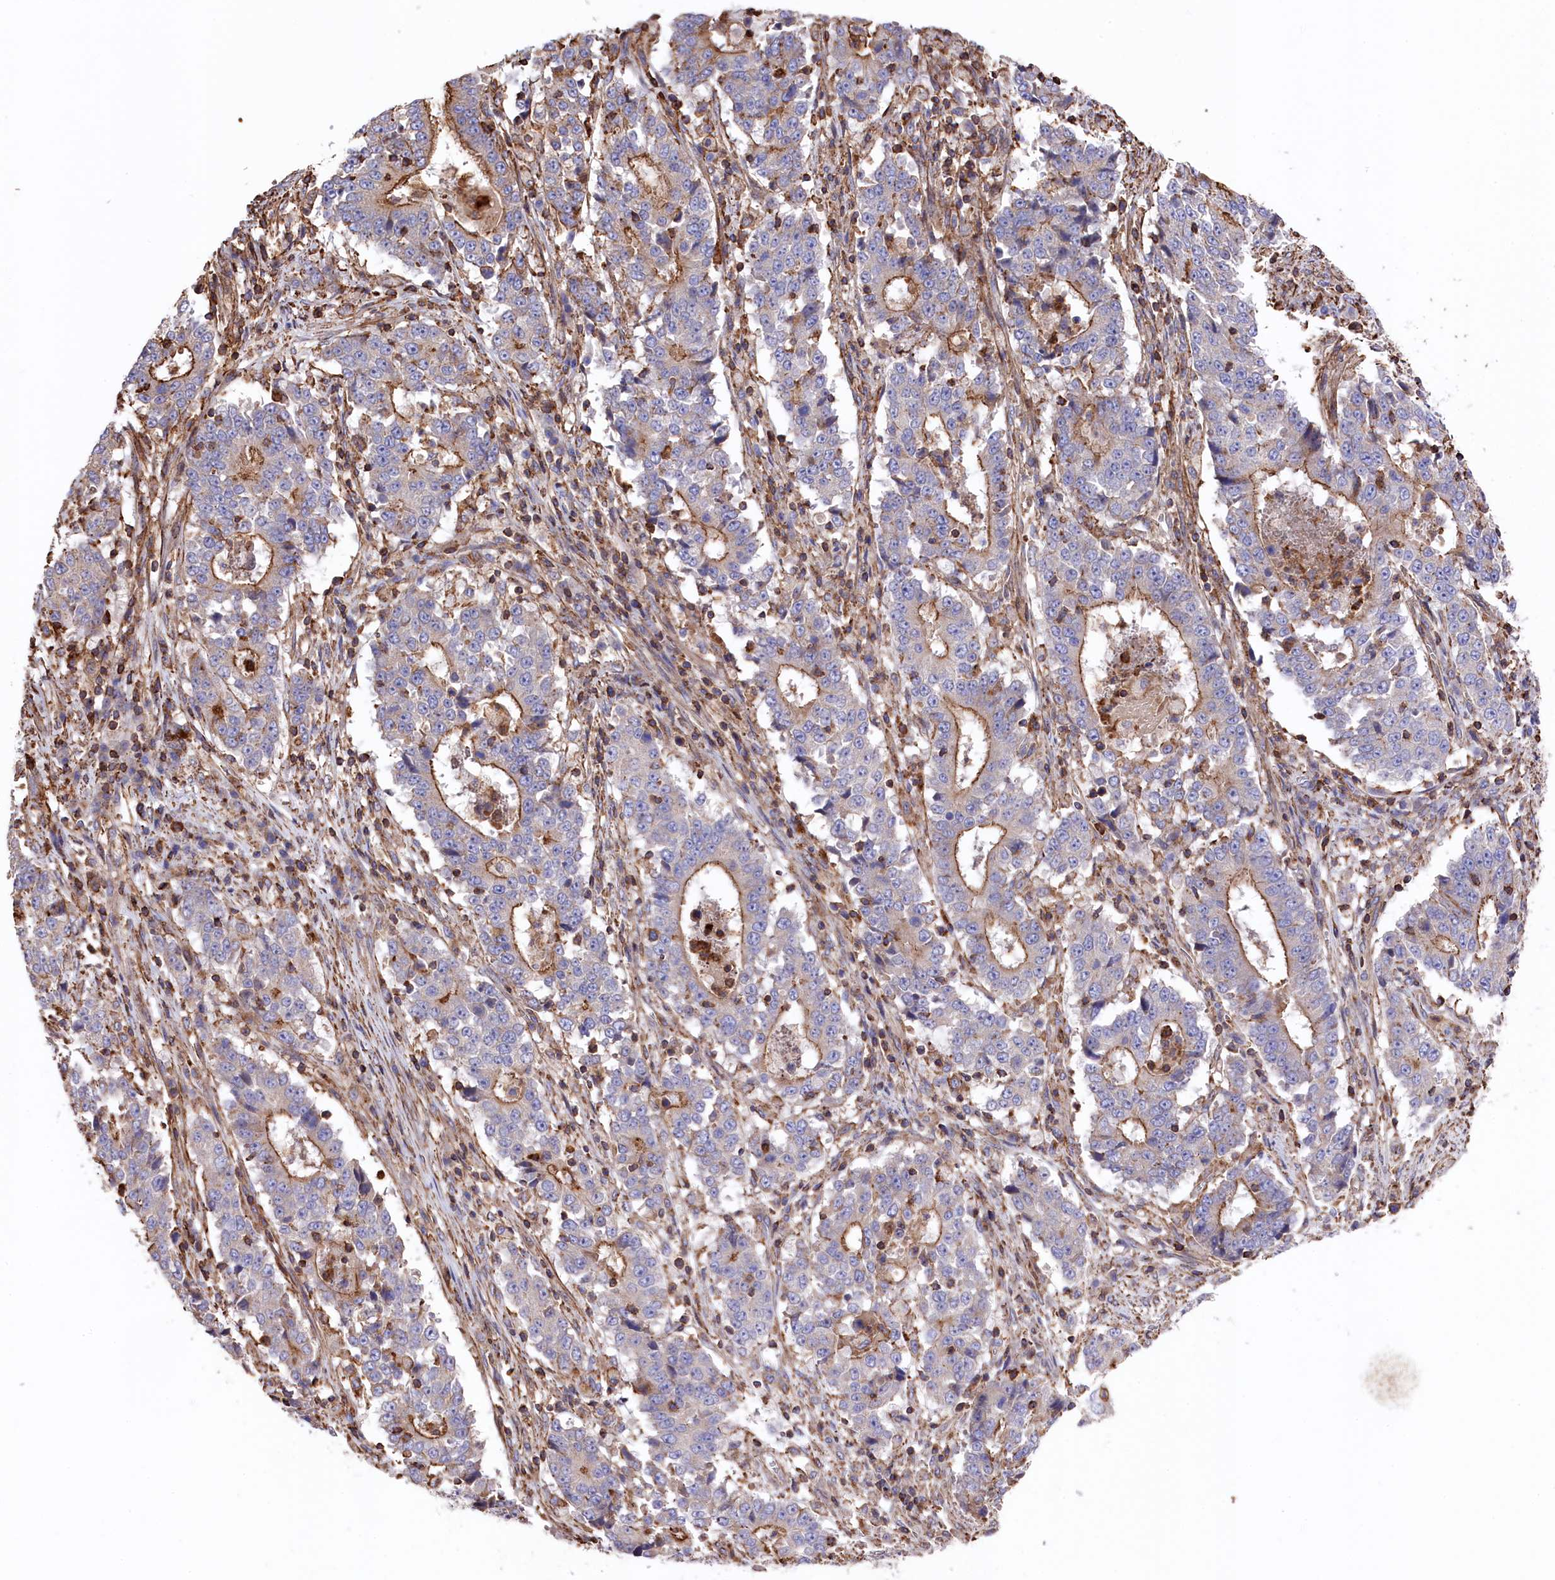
{"staining": {"intensity": "moderate", "quantity": "<25%", "location": "cytoplasmic/membranous"}, "tissue": "stomach cancer", "cell_type": "Tumor cells", "image_type": "cancer", "snomed": [{"axis": "morphology", "description": "Adenocarcinoma, NOS"}, {"axis": "topography", "description": "Stomach"}], "caption": "Approximately <25% of tumor cells in stomach cancer (adenocarcinoma) demonstrate moderate cytoplasmic/membranous protein expression as visualized by brown immunohistochemical staining.", "gene": "RAPSN", "patient": {"sex": "male", "age": 59}}